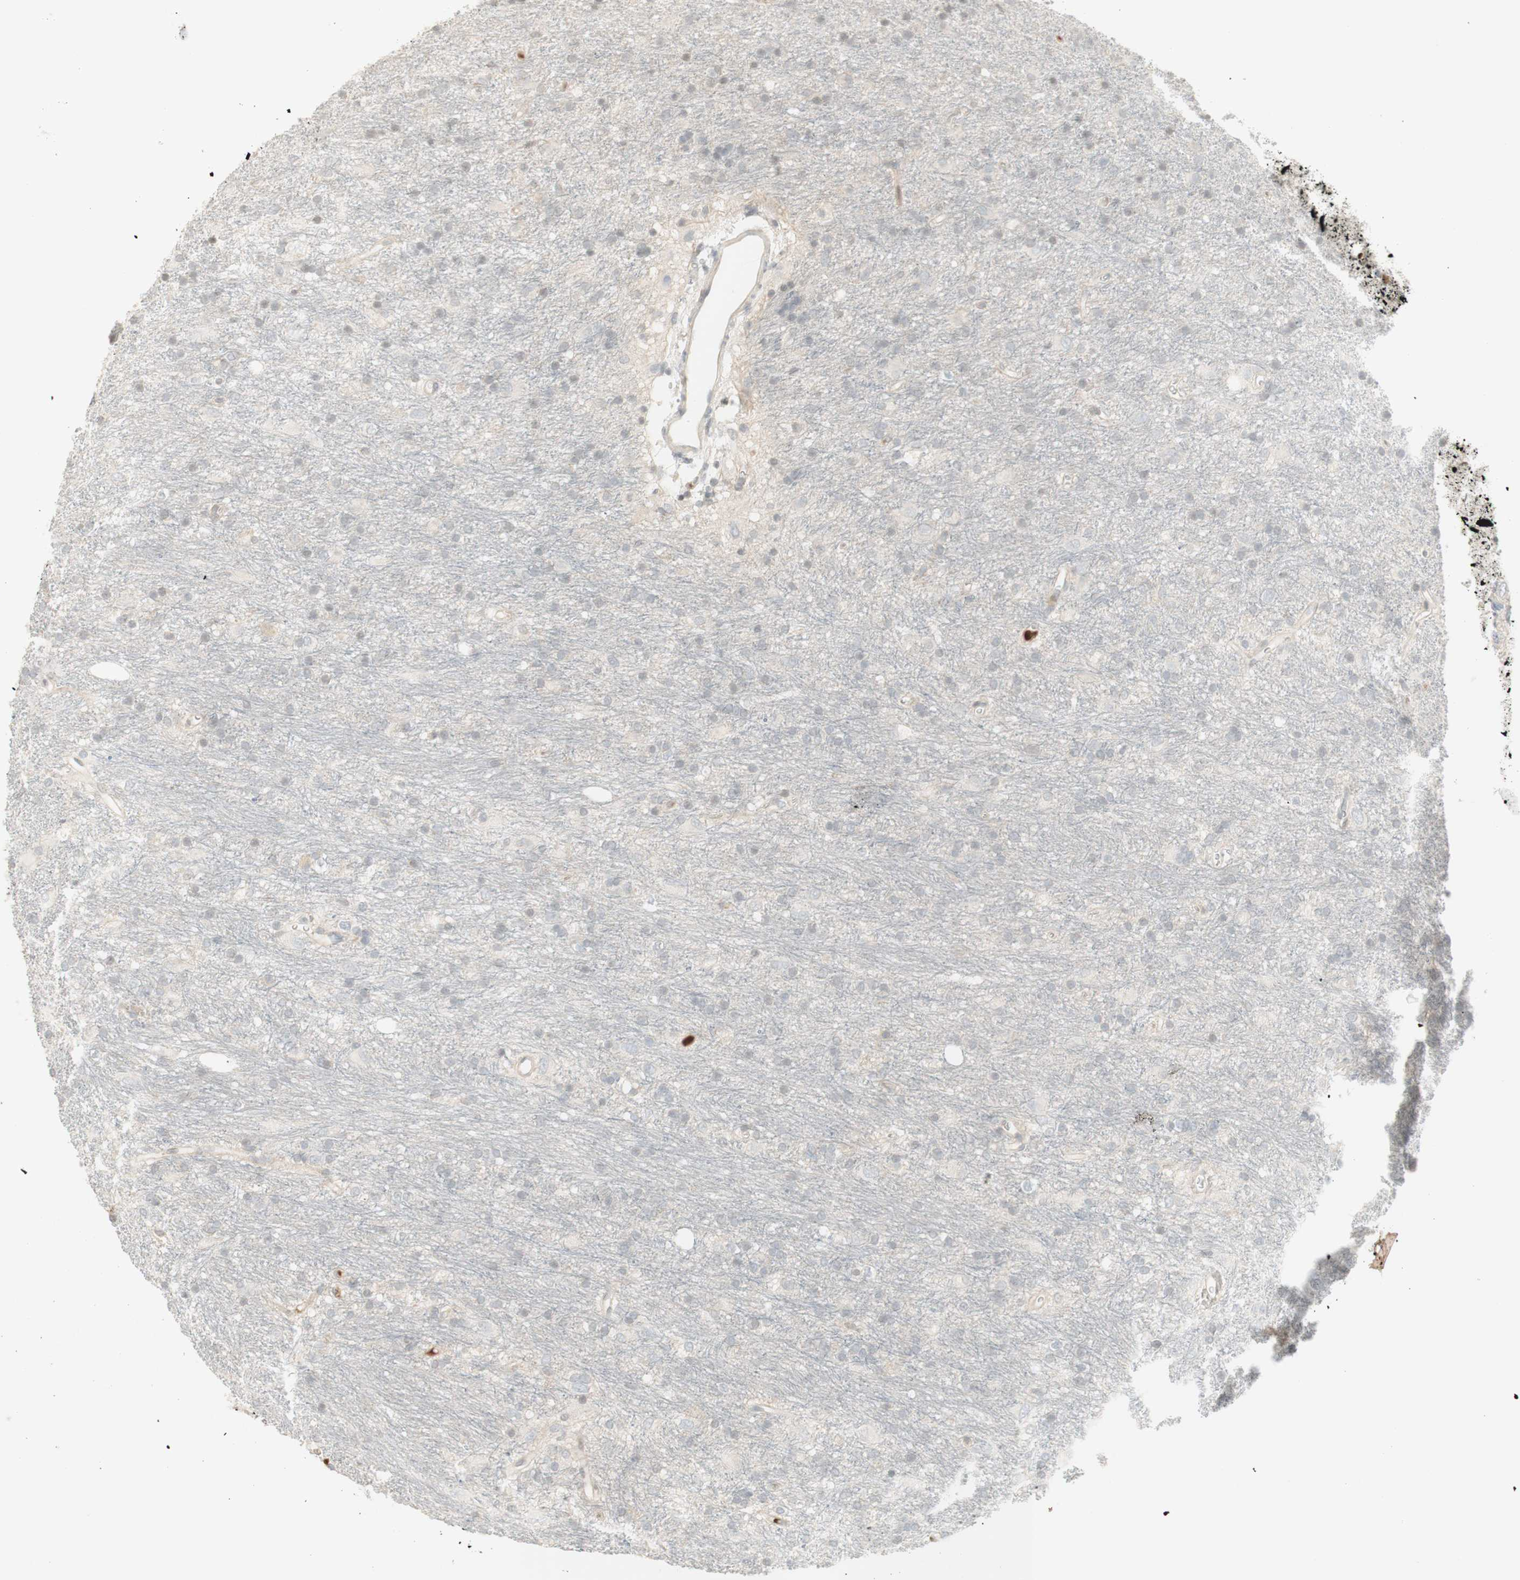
{"staining": {"intensity": "negative", "quantity": "none", "location": "none"}, "tissue": "glioma", "cell_type": "Tumor cells", "image_type": "cancer", "snomed": [{"axis": "morphology", "description": "Glioma, malignant, Low grade"}, {"axis": "topography", "description": "Brain"}], "caption": "Glioma was stained to show a protein in brown. There is no significant positivity in tumor cells.", "gene": "NID1", "patient": {"sex": "male", "age": 77}}